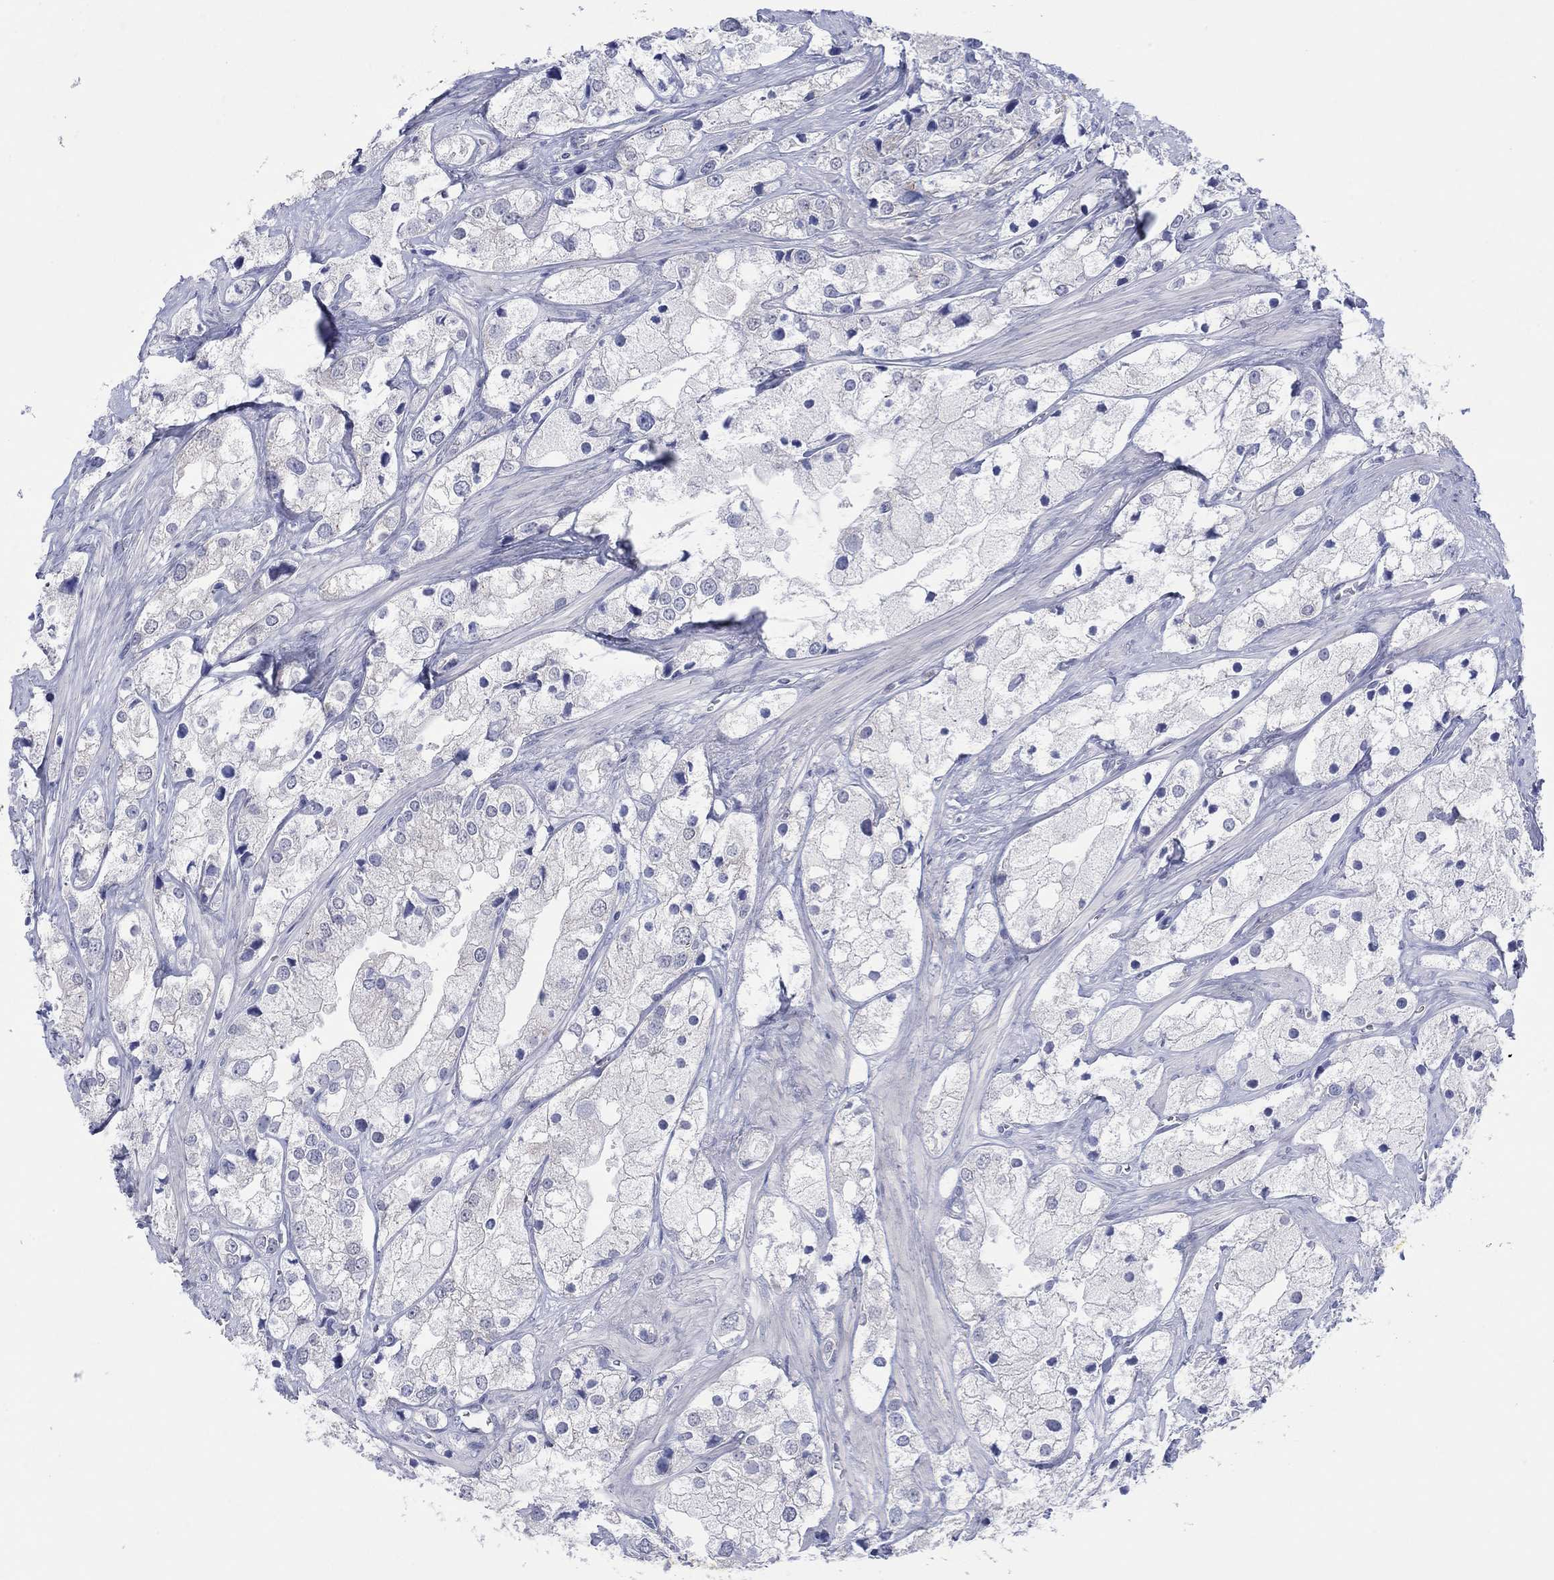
{"staining": {"intensity": "negative", "quantity": "none", "location": "none"}, "tissue": "prostate cancer", "cell_type": "Tumor cells", "image_type": "cancer", "snomed": [{"axis": "morphology", "description": "Adenocarcinoma, NOS"}, {"axis": "topography", "description": "Prostate and seminal vesicle, NOS"}, {"axis": "topography", "description": "Prostate"}], "caption": "An immunohistochemistry photomicrograph of adenocarcinoma (prostate) is shown. There is no staining in tumor cells of adenocarcinoma (prostate).", "gene": "FER1L6", "patient": {"sex": "male", "age": 79}}